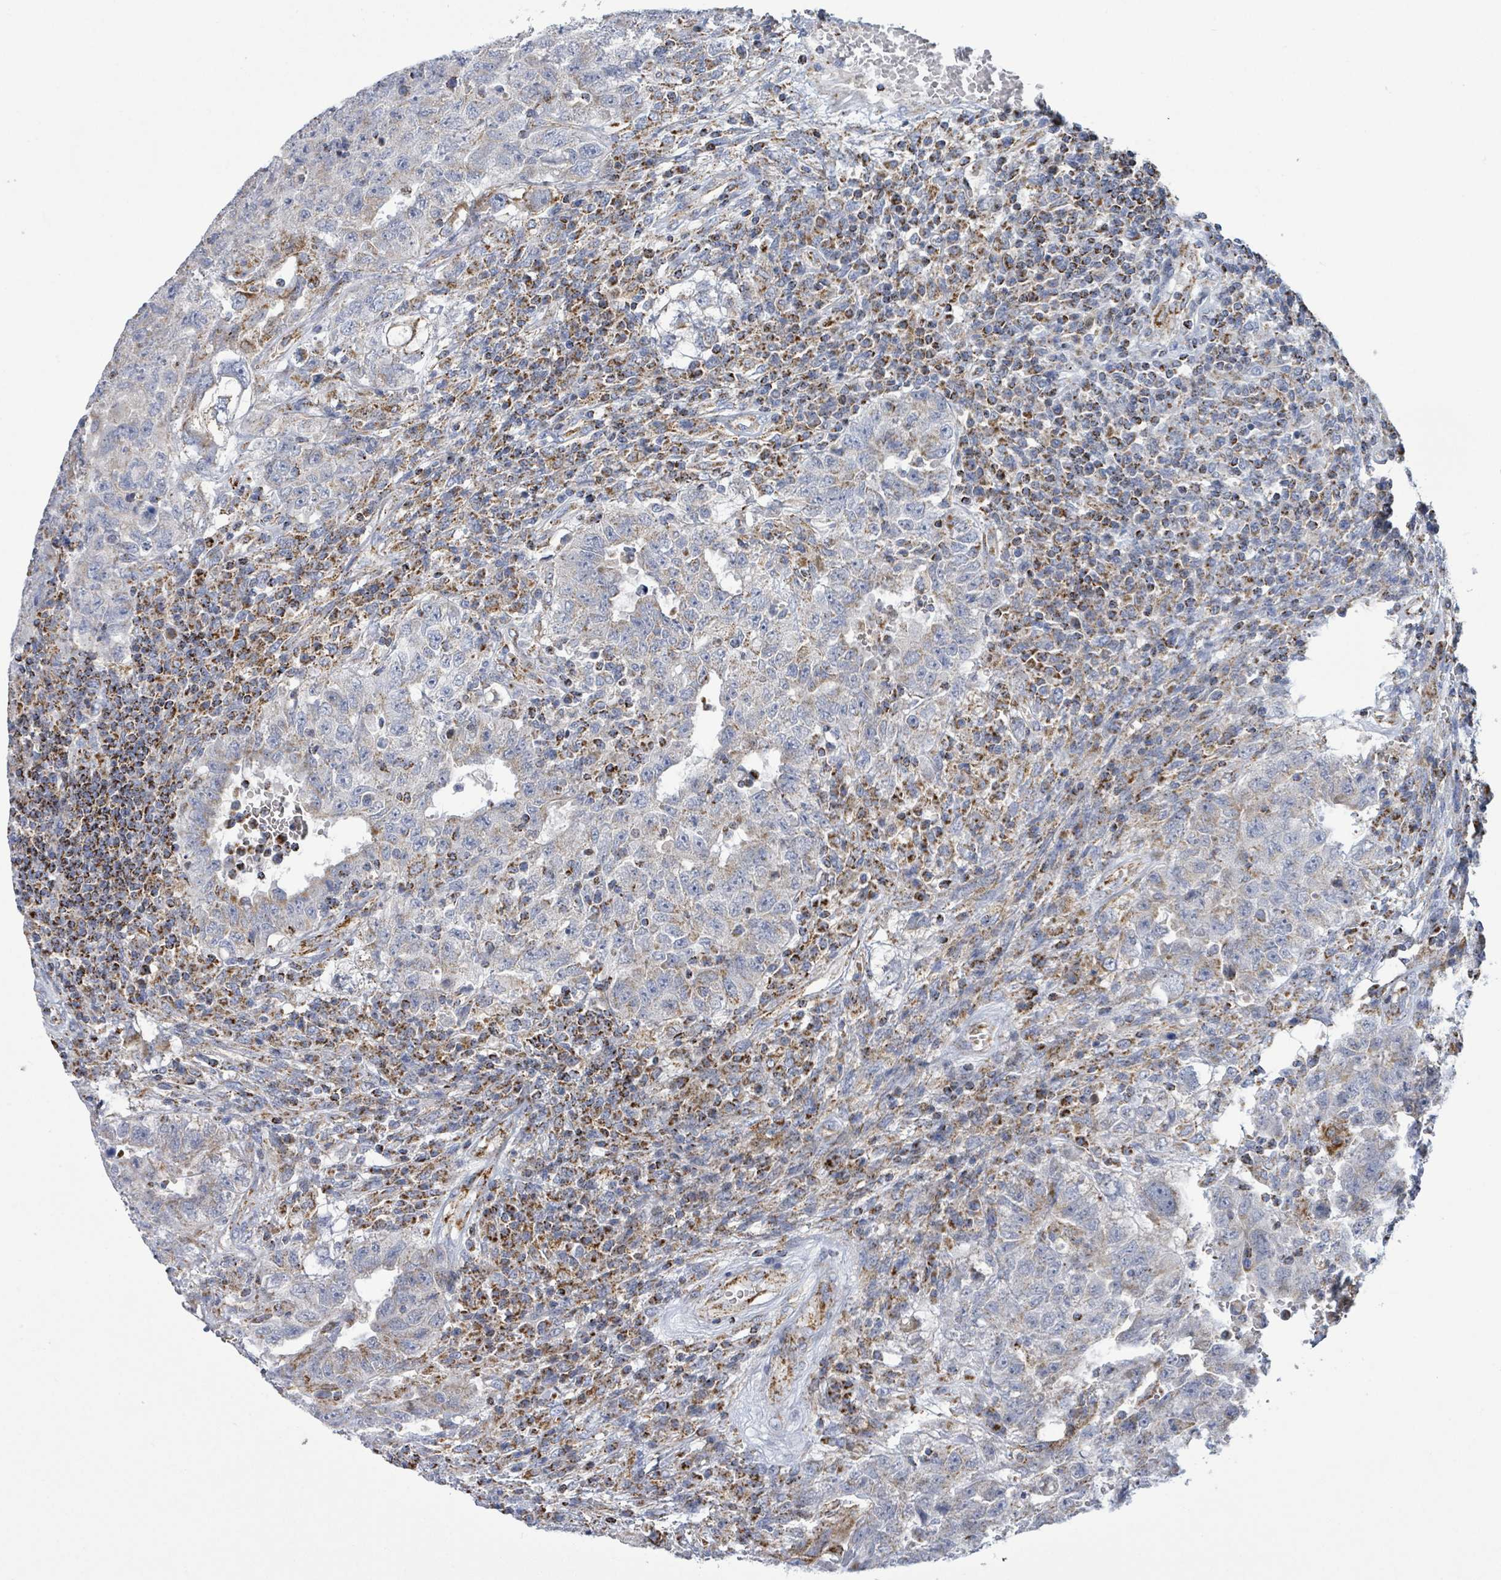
{"staining": {"intensity": "weak", "quantity": "25%-75%", "location": "cytoplasmic/membranous"}, "tissue": "testis cancer", "cell_type": "Tumor cells", "image_type": "cancer", "snomed": [{"axis": "morphology", "description": "Carcinoma, Embryonal, NOS"}, {"axis": "topography", "description": "Testis"}], "caption": "Protein expression analysis of human embryonal carcinoma (testis) reveals weak cytoplasmic/membranous staining in about 25%-75% of tumor cells. Using DAB (brown) and hematoxylin (blue) stains, captured at high magnification using brightfield microscopy.", "gene": "SUCLG2", "patient": {"sex": "male", "age": 26}}